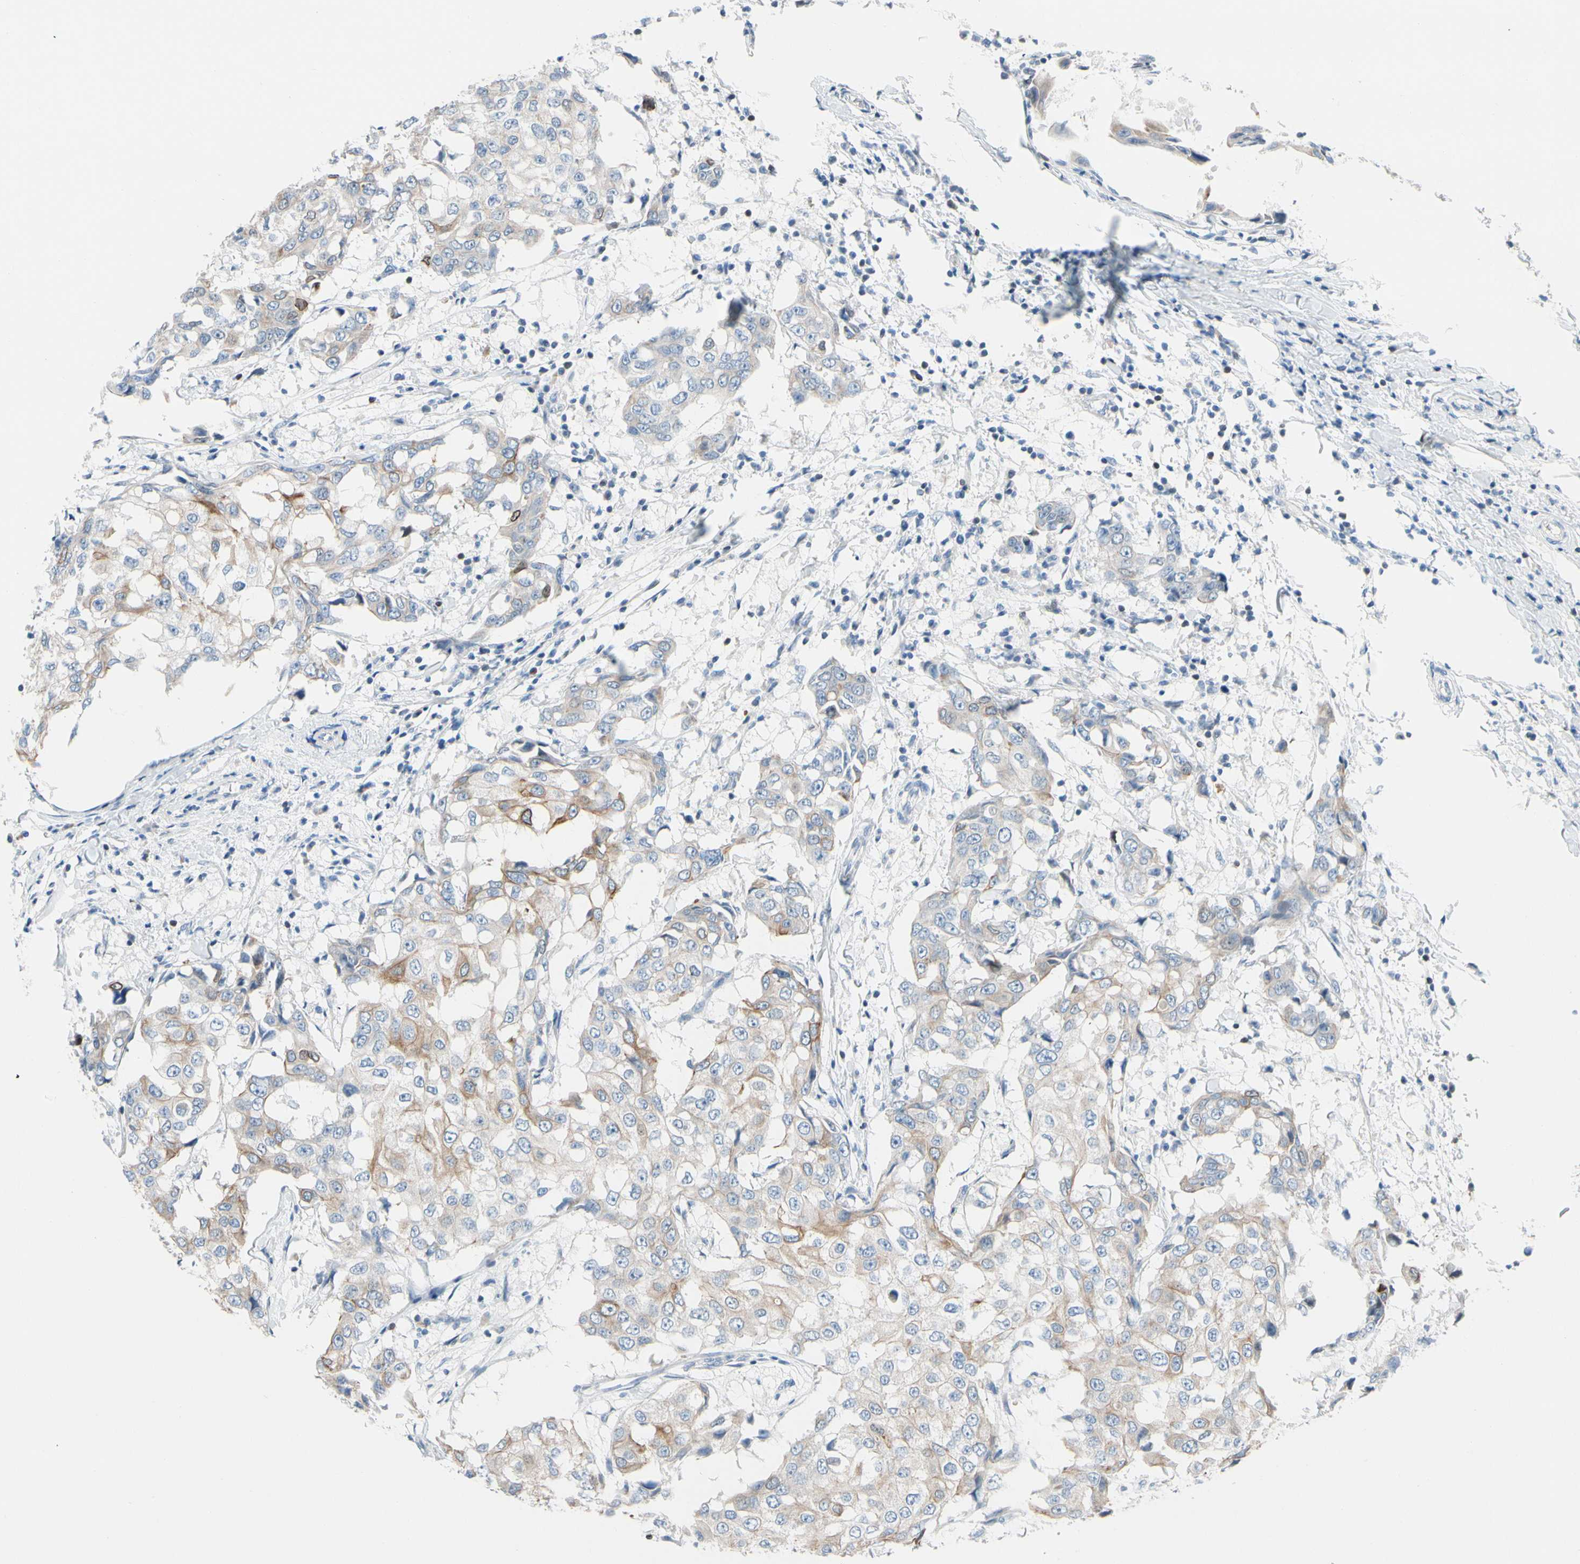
{"staining": {"intensity": "moderate", "quantity": "<25%", "location": "cytoplasmic/membranous"}, "tissue": "breast cancer", "cell_type": "Tumor cells", "image_type": "cancer", "snomed": [{"axis": "morphology", "description": "Duct carcinoma"}, {"axis": "topography", "description": "Breast"}], "caption": "Breast cancer (infiltrating ductal carcinoma) was stained to show a protein in brown. There is low levels of moderate cytoplasmic/membranous staining in about <25% of tumor cells.", "gene": "ZNF132", "patient": {"sex": "female", "age": 27}}